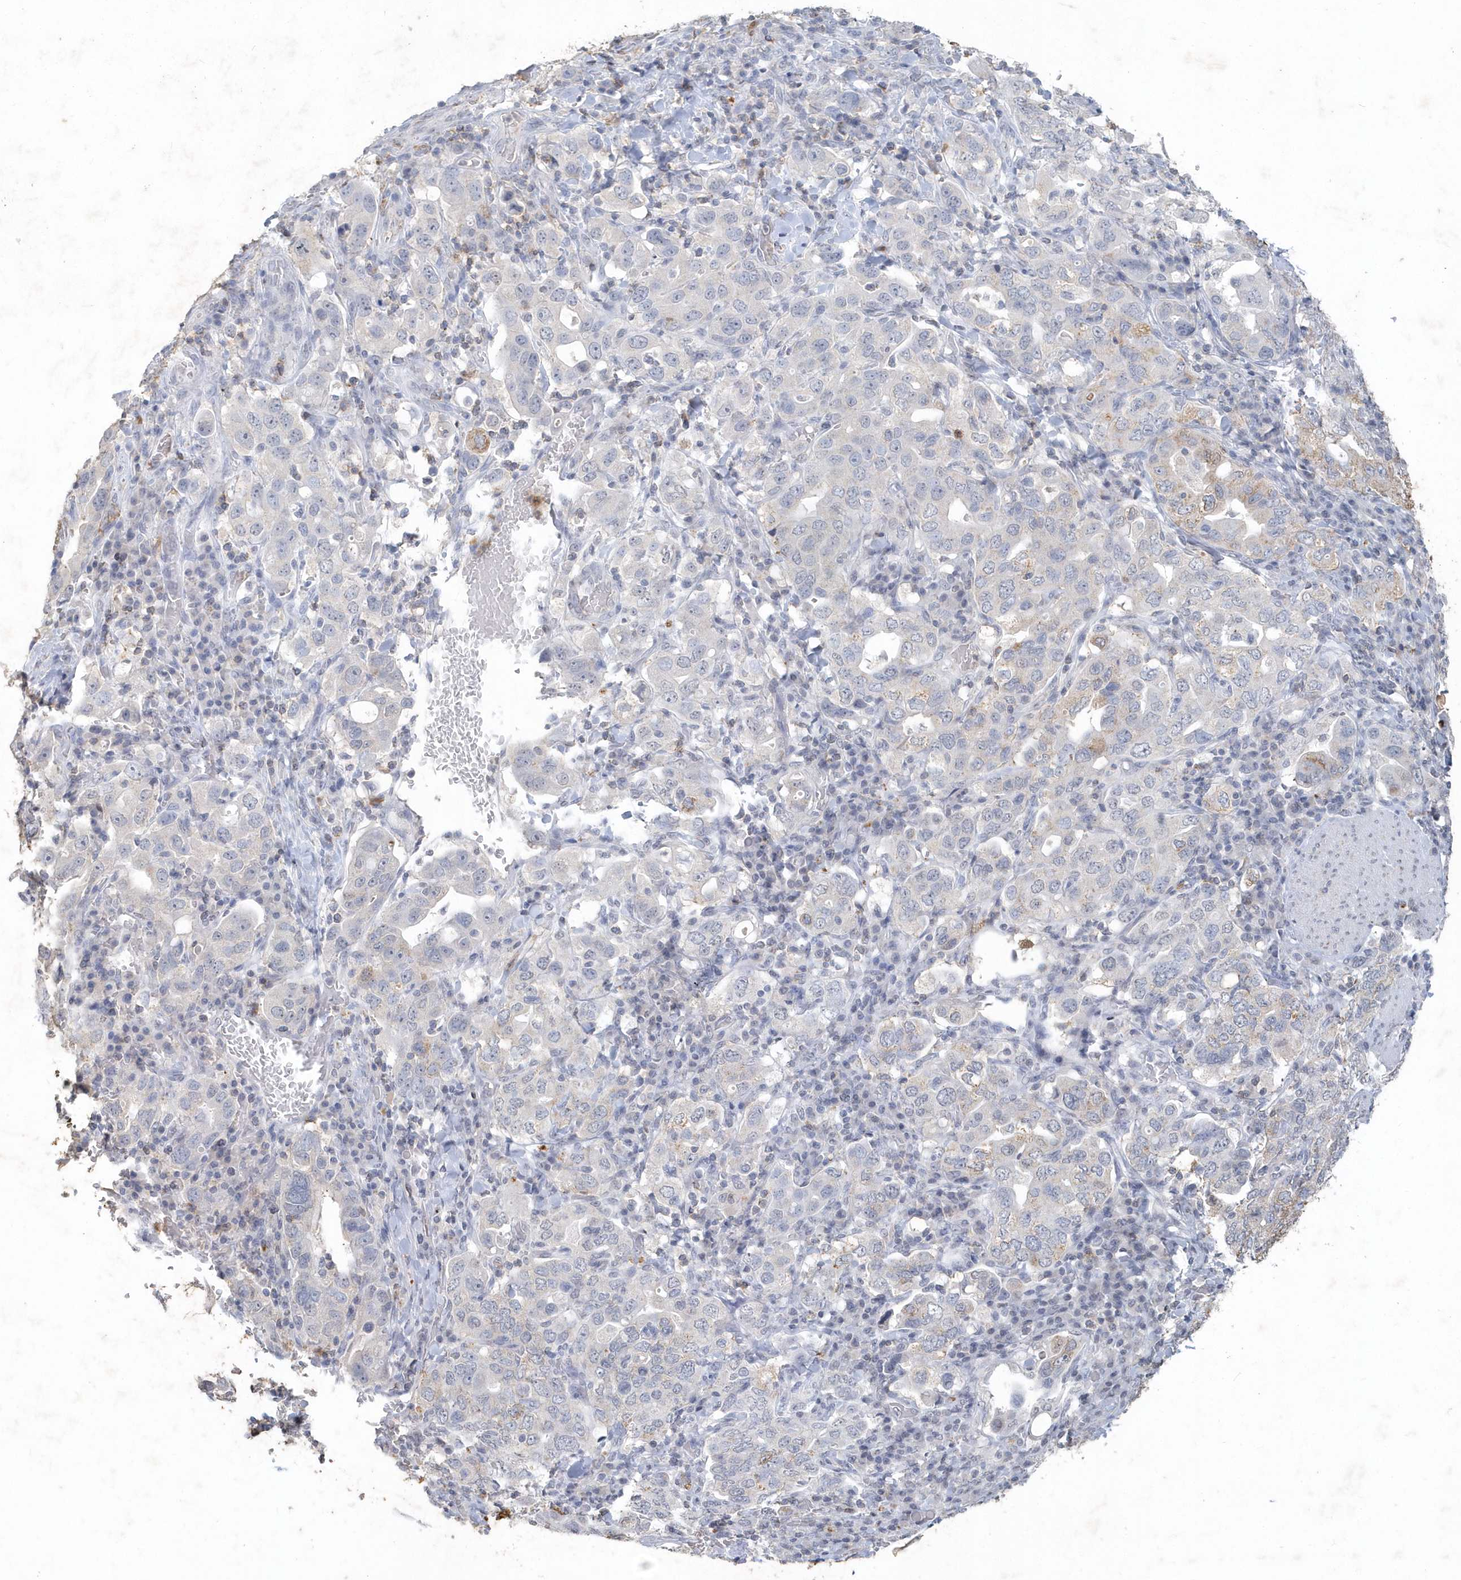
{"staining": {"intensity": "weak", "quantity": "<25%", "location": "cytoplasmic/membranous"}, "tissue": "stomach cancer", "cell_type": "Tumor cells", "image_type": "cancer", "snomed": [{"axis": "morphology", "description": "Adenocarcinoma, NOS"}, {"axis": "topography", "description": "Stomach, upper"}], "caption": "This is a histopathology image of immunohistochemistry (IHC) staining of adenocarcinoma (stomach), which shows no expression in tumor cells.", "gene": "PDCD1", "patient": {"sex": "male", "age": 62}}